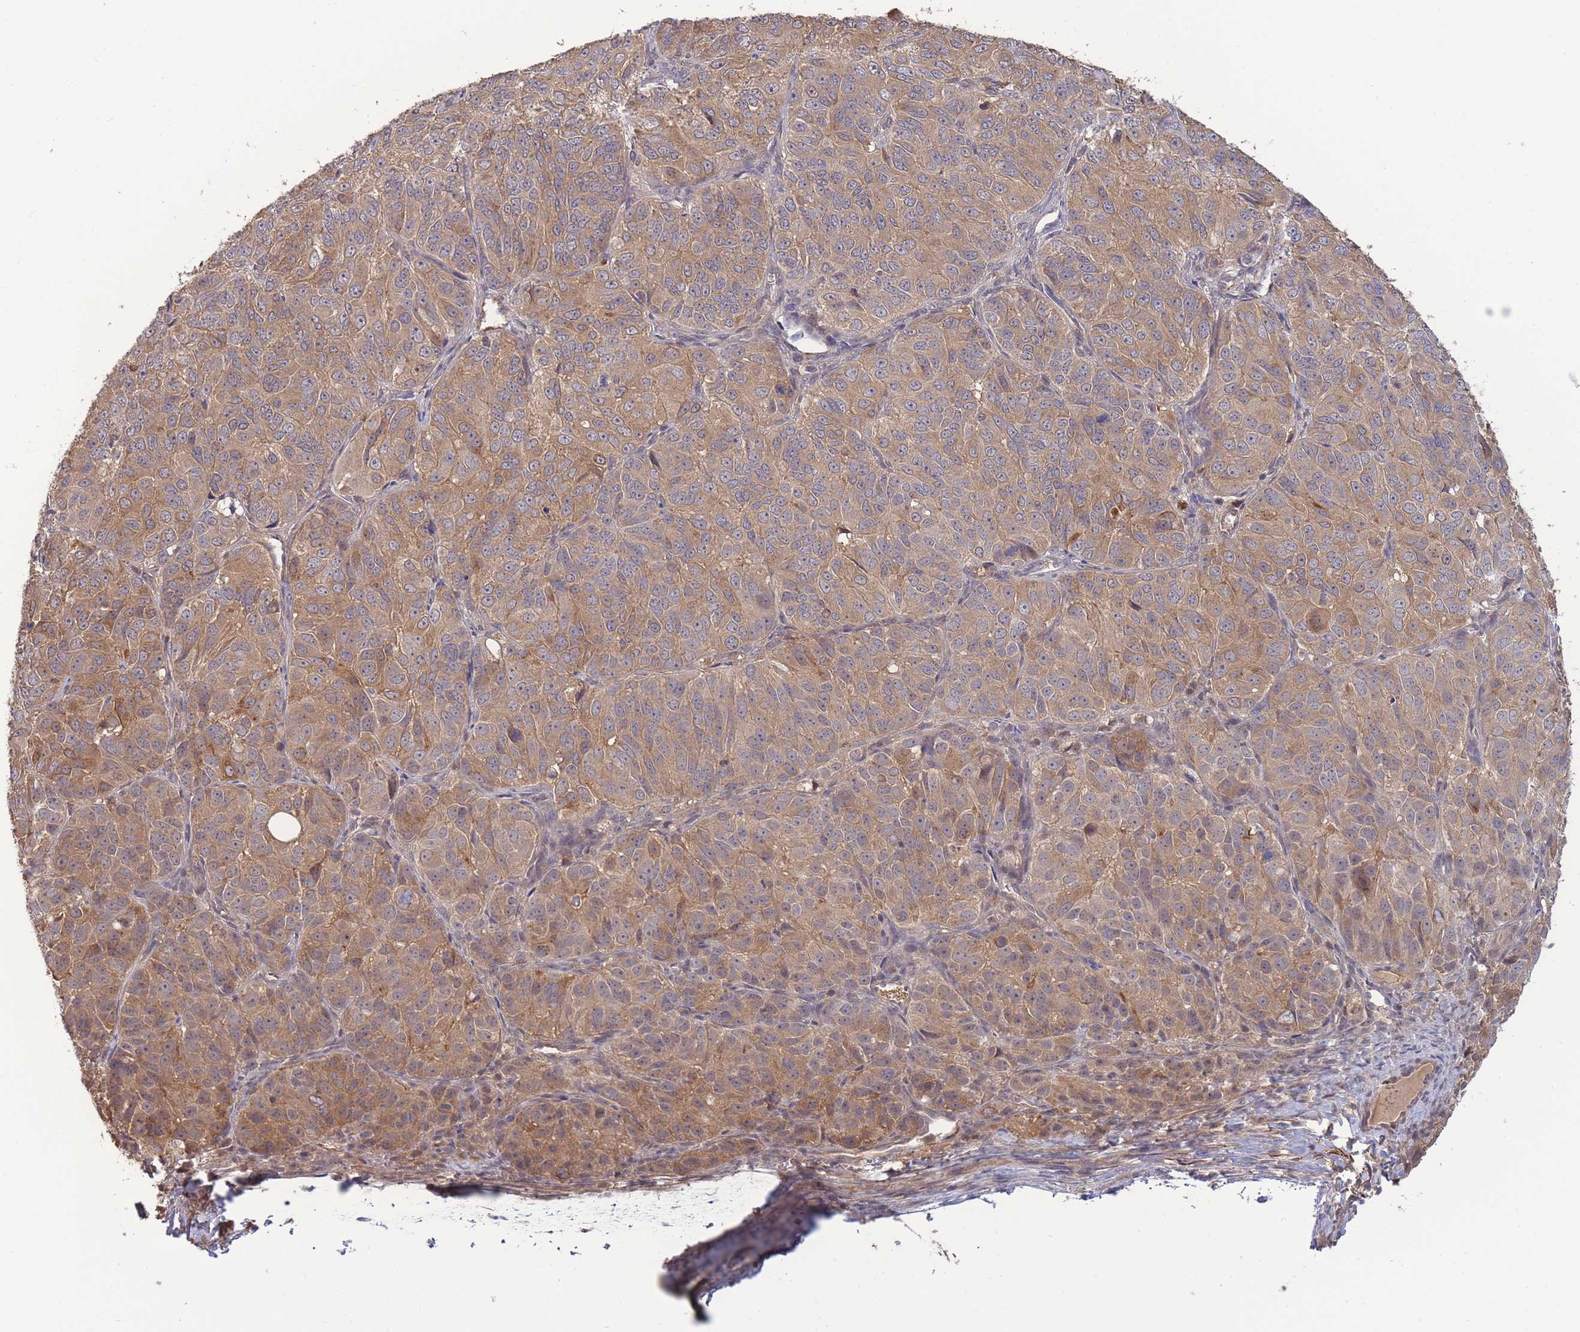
{"staining": {"intensity": "moderate", "quantity": ">75%", "location": "cytoplasmic/membranous"}, "tissue": "ovarian cancer", "cell_type": "Tumor cells", "image_type": "cancer", "snomed": [{"axis": "morphology", "description": "Carcinoma, endometroid"}, {"axis": "topography", "description": "Ovary"}], "caption": "Ovarian cancer (endometroid carcinoma) was stained to show a protein in brown. There is medium levels of moderate cytoplasmic/membranous positivity in approximately >75% of tumor cells. (Brightfield microscopy of DAB IHC at high magnification).", "gene": "ZNF304", "patient": {"sex": "female", "age": 51}}